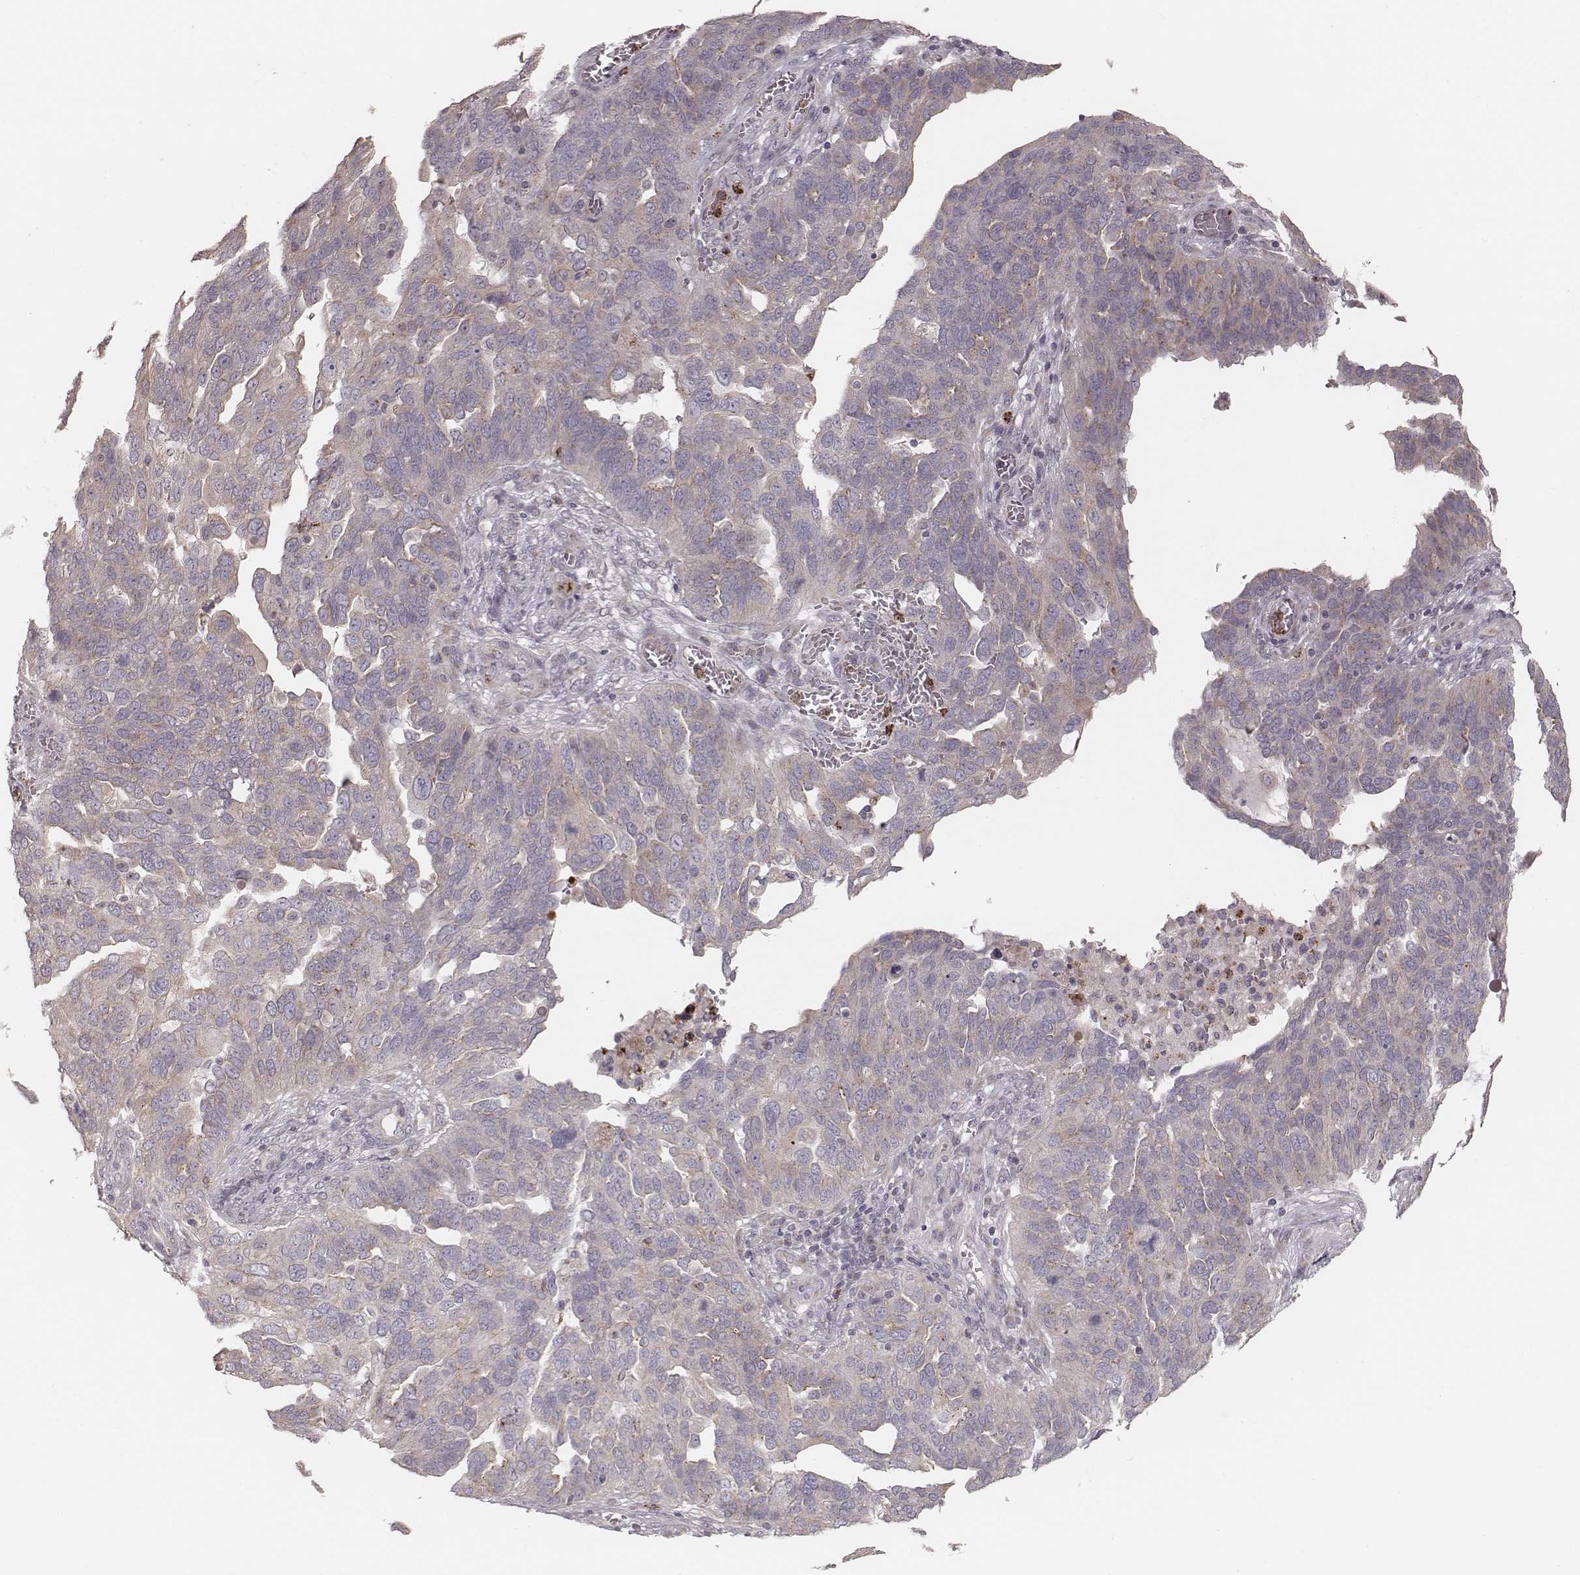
{"staining": {"intensity": "weak", "quantity": ">75%", "location": "cytoplasmic/membranous"}, "tissue": "ovarian cancer", "cell_type": "Tumor cells", "image_type": "cancer", "snomed": [{"axis": "morphology", "description": "Carcinoma, endometroid"}, {"axis": "topography", "description": "Soft tissue"}, {"axis": "topography", "description": "Ovary"}], "caption": "Immunohistochemical staining of endometroid carcinoma (ovarian) shows weak cytoplasmic/membranous protein expression in approximately >75% of tumor cells.", "gene": "ABCA7", "patient": {"sex": "female", "age": 52}}